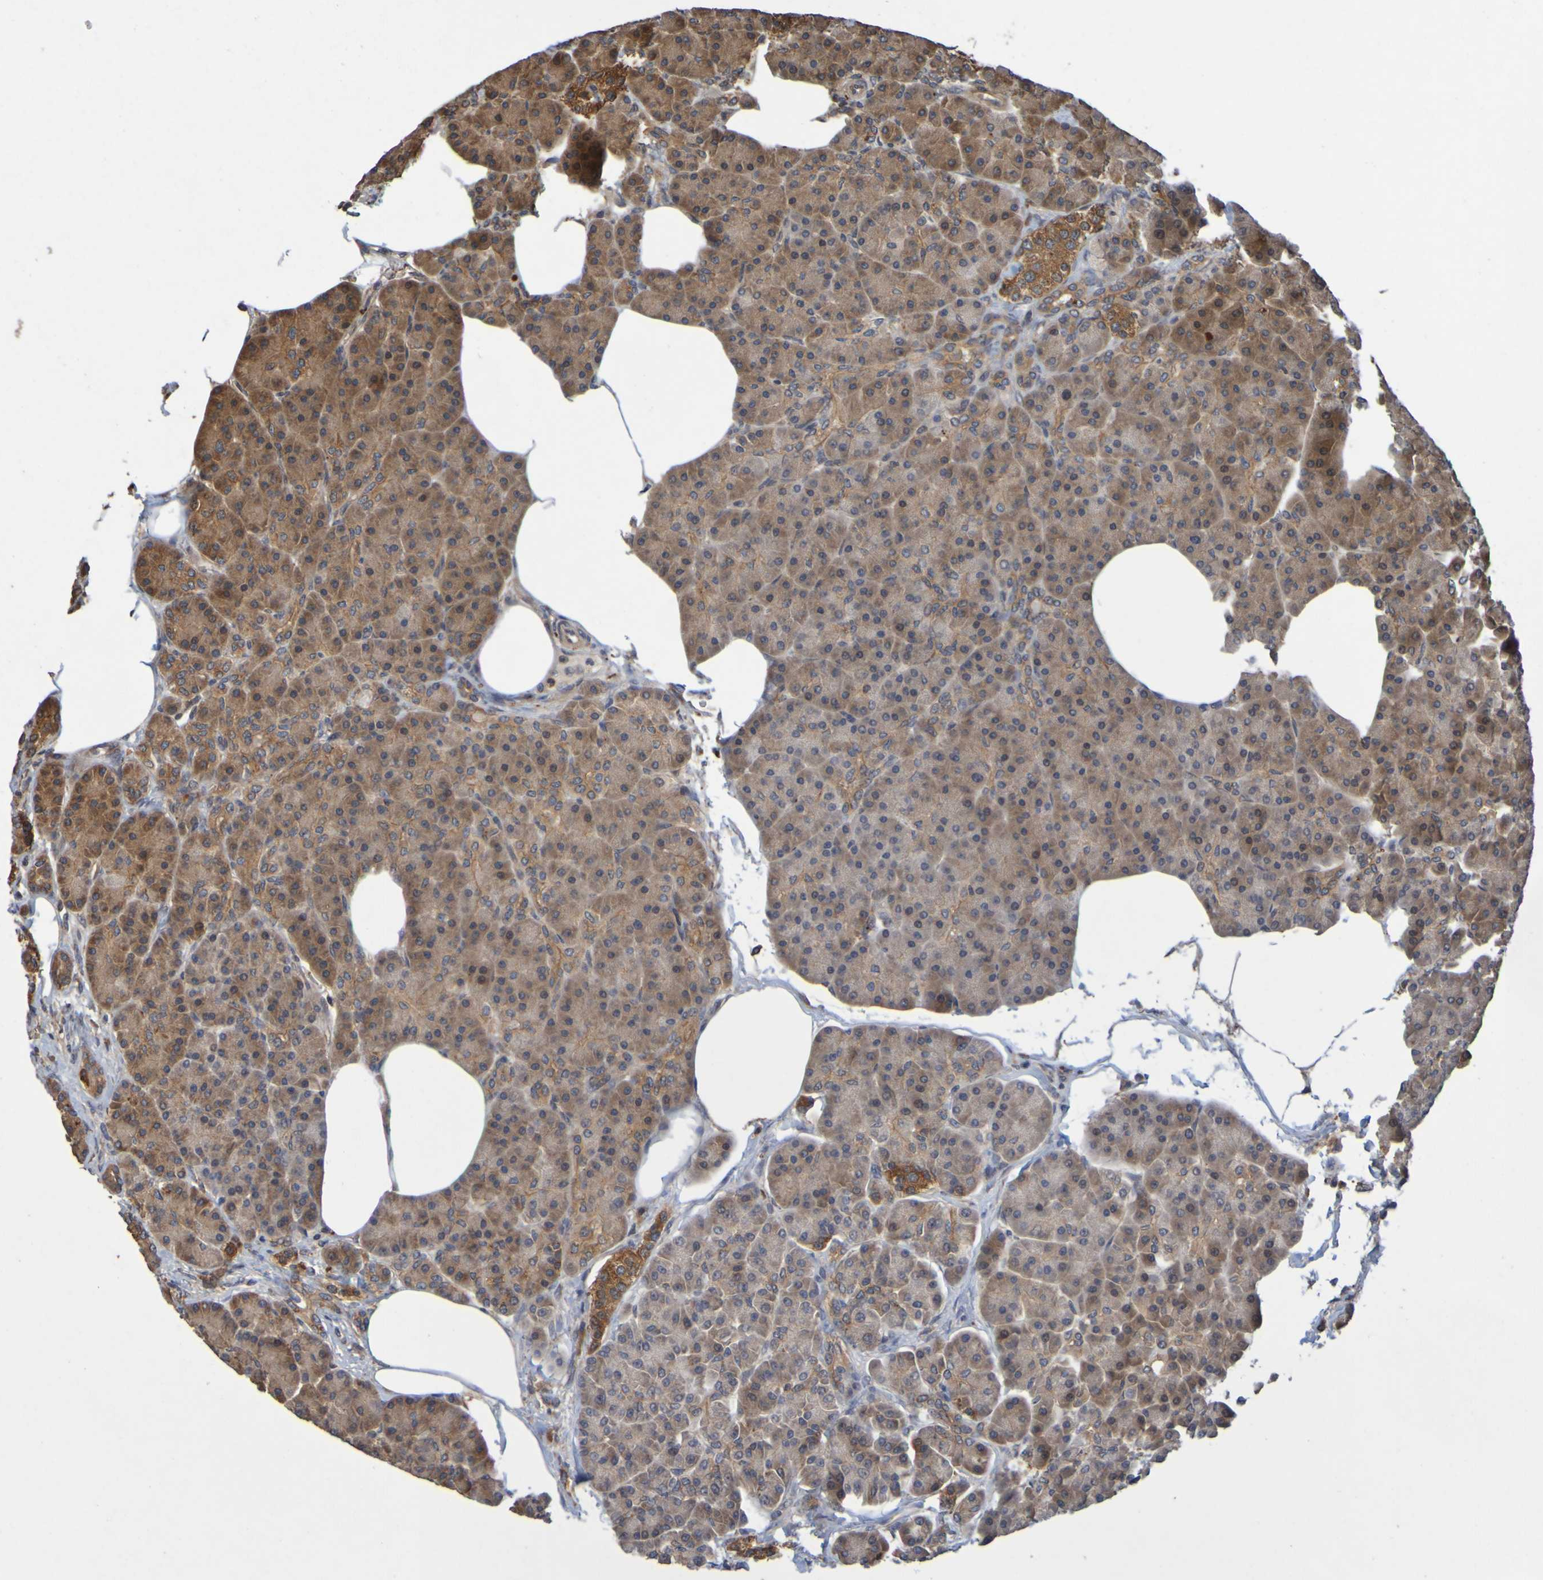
{"staining": {"intensity": "strong", "quantity": "25%-75%", "location": "cytoplasmic/membranous"}, "tissue": "pancreas", "cell_type": "Exocrine glandular cells", "image_type": "normal", "snomed": [{"axis": "morphology", "description": "Normal tissue, NOS"}, {"axis": "topography", "description": "Pancreas"}], "caption": "Immunohistochemistry (IHC) photomicrograph of unremarkable pancreas stained for a protein (brown), which displays high levels of strong cytoplasmic/membranous staining in about 25%-75% of exocrine glandular cells.", "gene": "OCRL", "patient": {"sex": "female", "age": 70}}